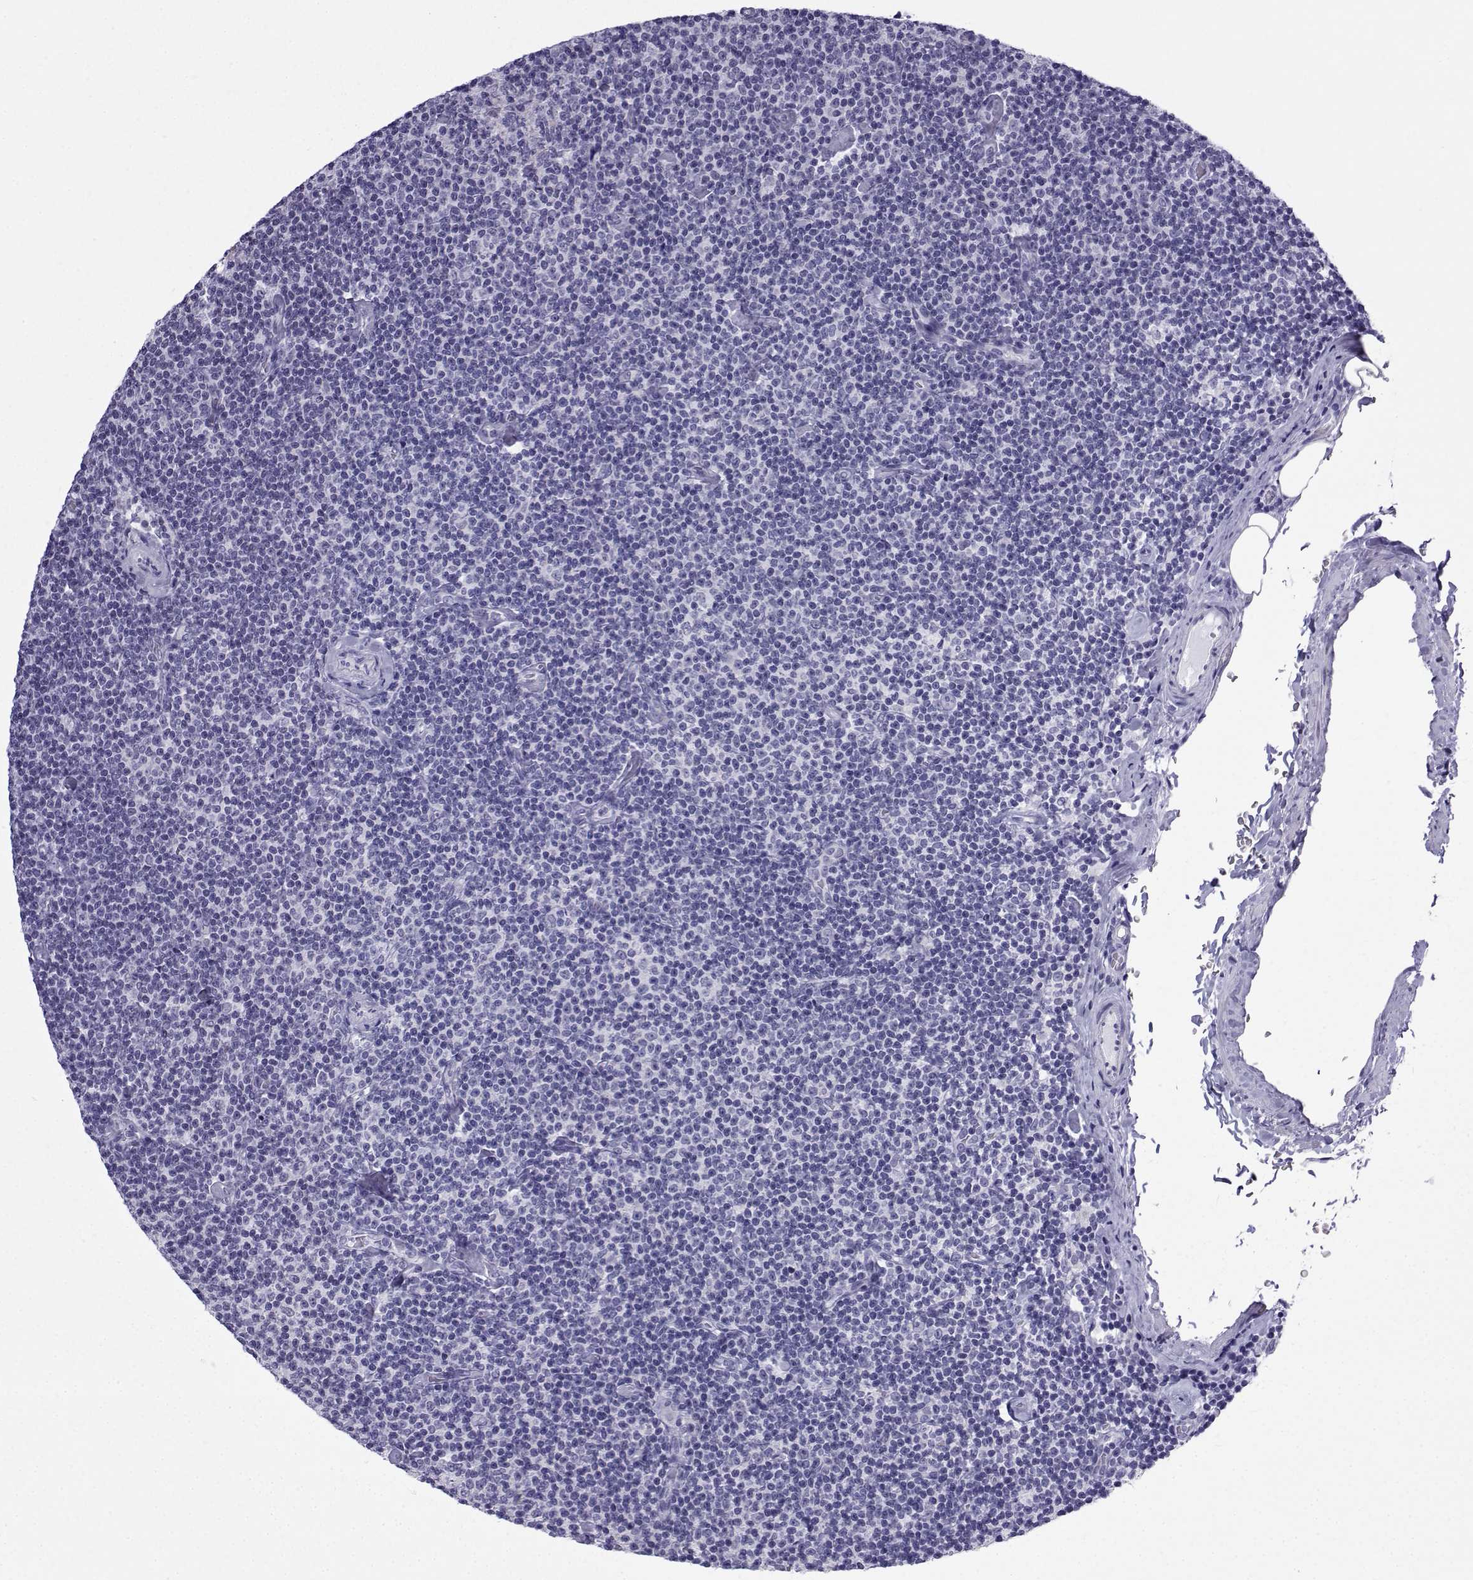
{"staining": {"intensity": "negative", "quantity": "none", "location": "none"}, "tissue": "lymphoma", "cell_type": "Tumor cells", "image_type": "cancer", "snomed": [{"axis": "morphology", "description": "Malignant lymphoma, non-Hodgkin's type, Low grade"}, {"axis": "topography", "description": "Lymph node"}], "caption": "Lymphoma stained for a protein using immunohistochemistry (IHC) reveals no staining tumor cells.", "gene": "ACRBP", "patient": {"sex": "male", "age": 81}}